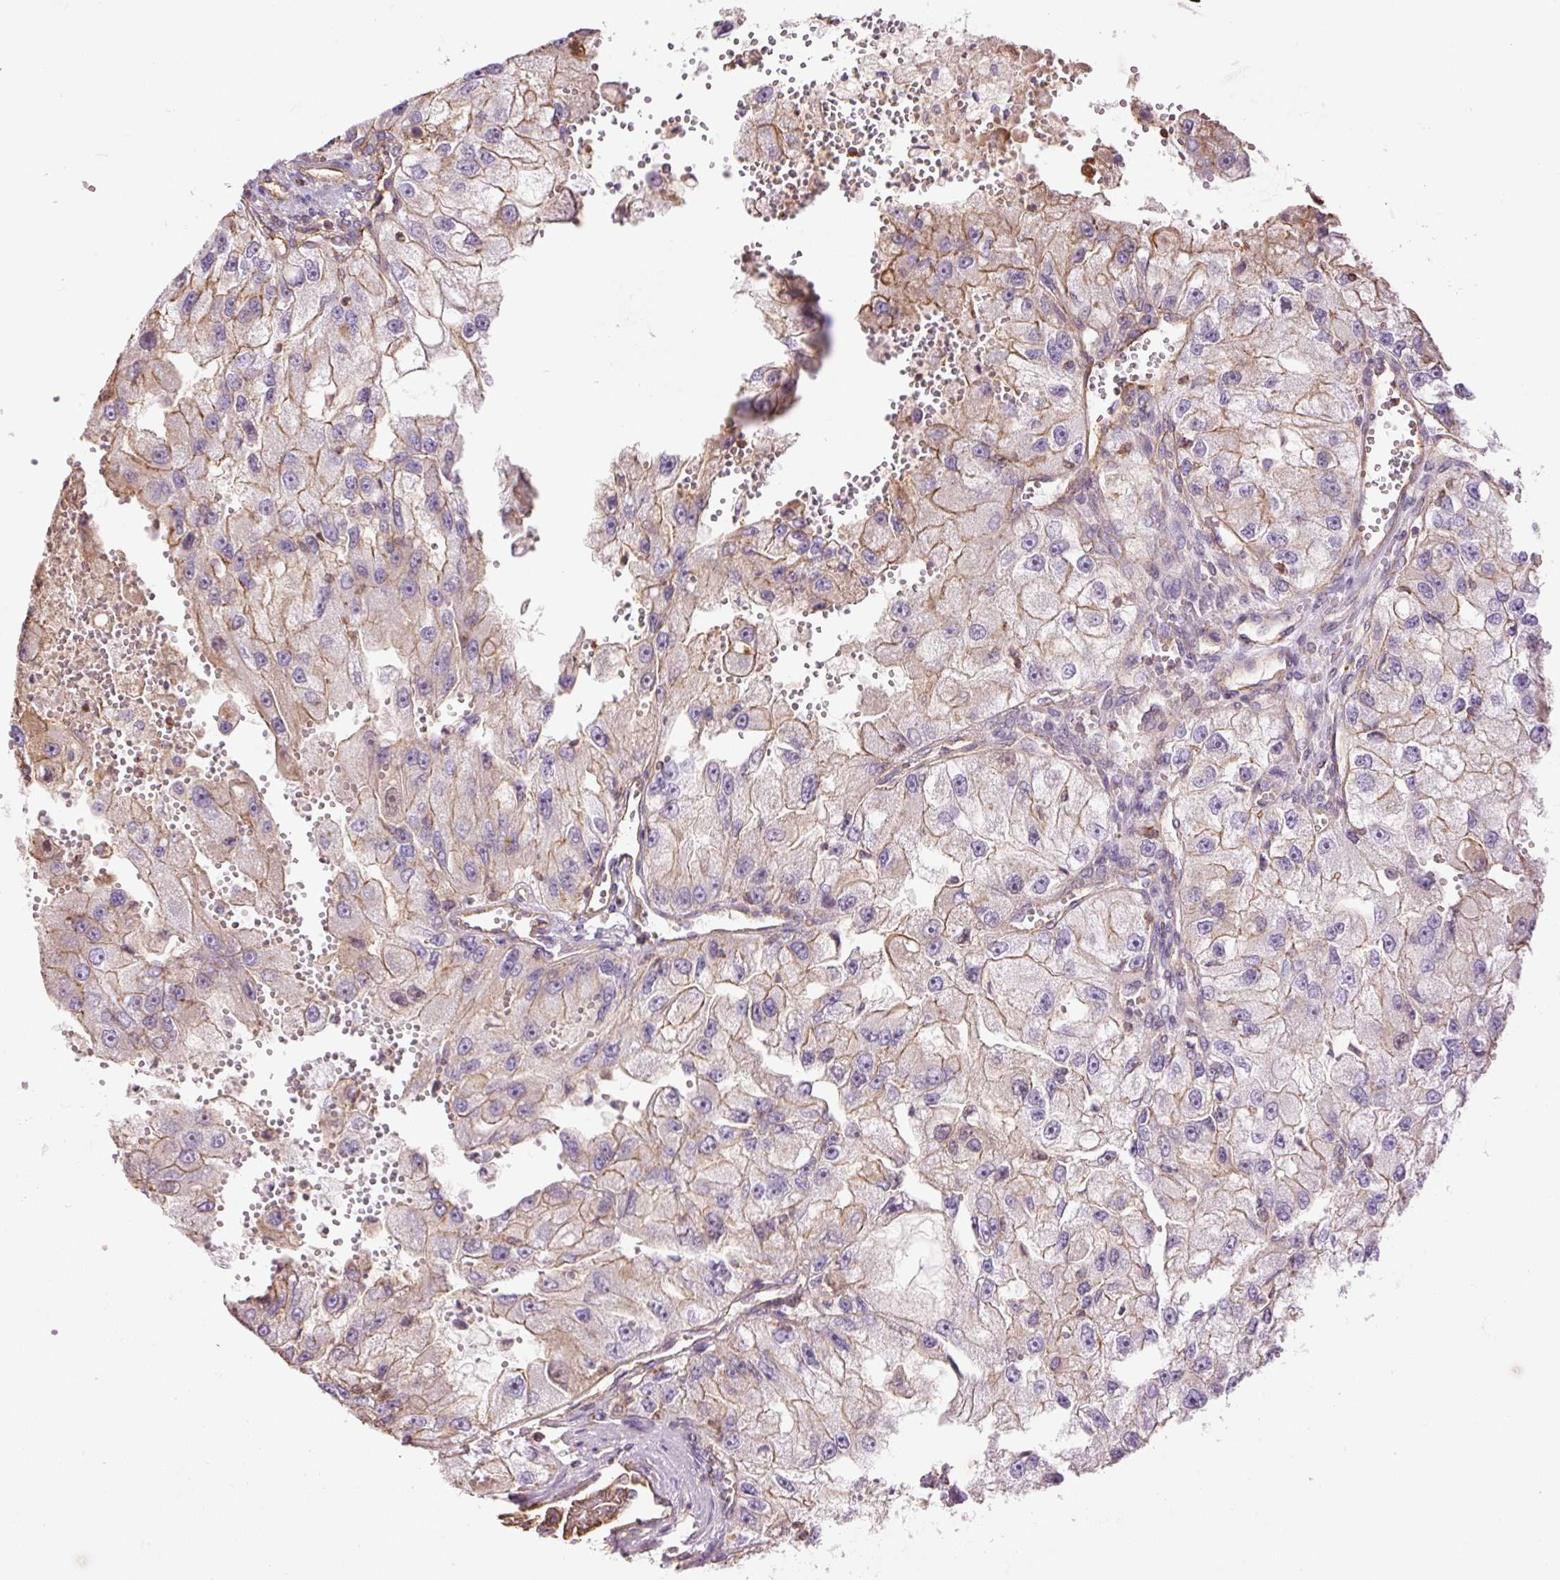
{"staining": {"intensity": "weak", "quantity": "<25%", "location": "cytoplasmic/membranous"}, "tissue": "renal cancer", "cell_type": "Tumor cells", "image_type": "cancer", "snomed": [{"axis": "morphology", "description": "Adenocarcinoma, NOS"}, {"axis": "topography", "description": "Kidney"}], "caption": "Immunohistochemistry (IHC) of human renal cancer reveals no expression in tumor cells.", "gene": "PPP1R1B", "patient": {"sex": "male", "age": 63}}